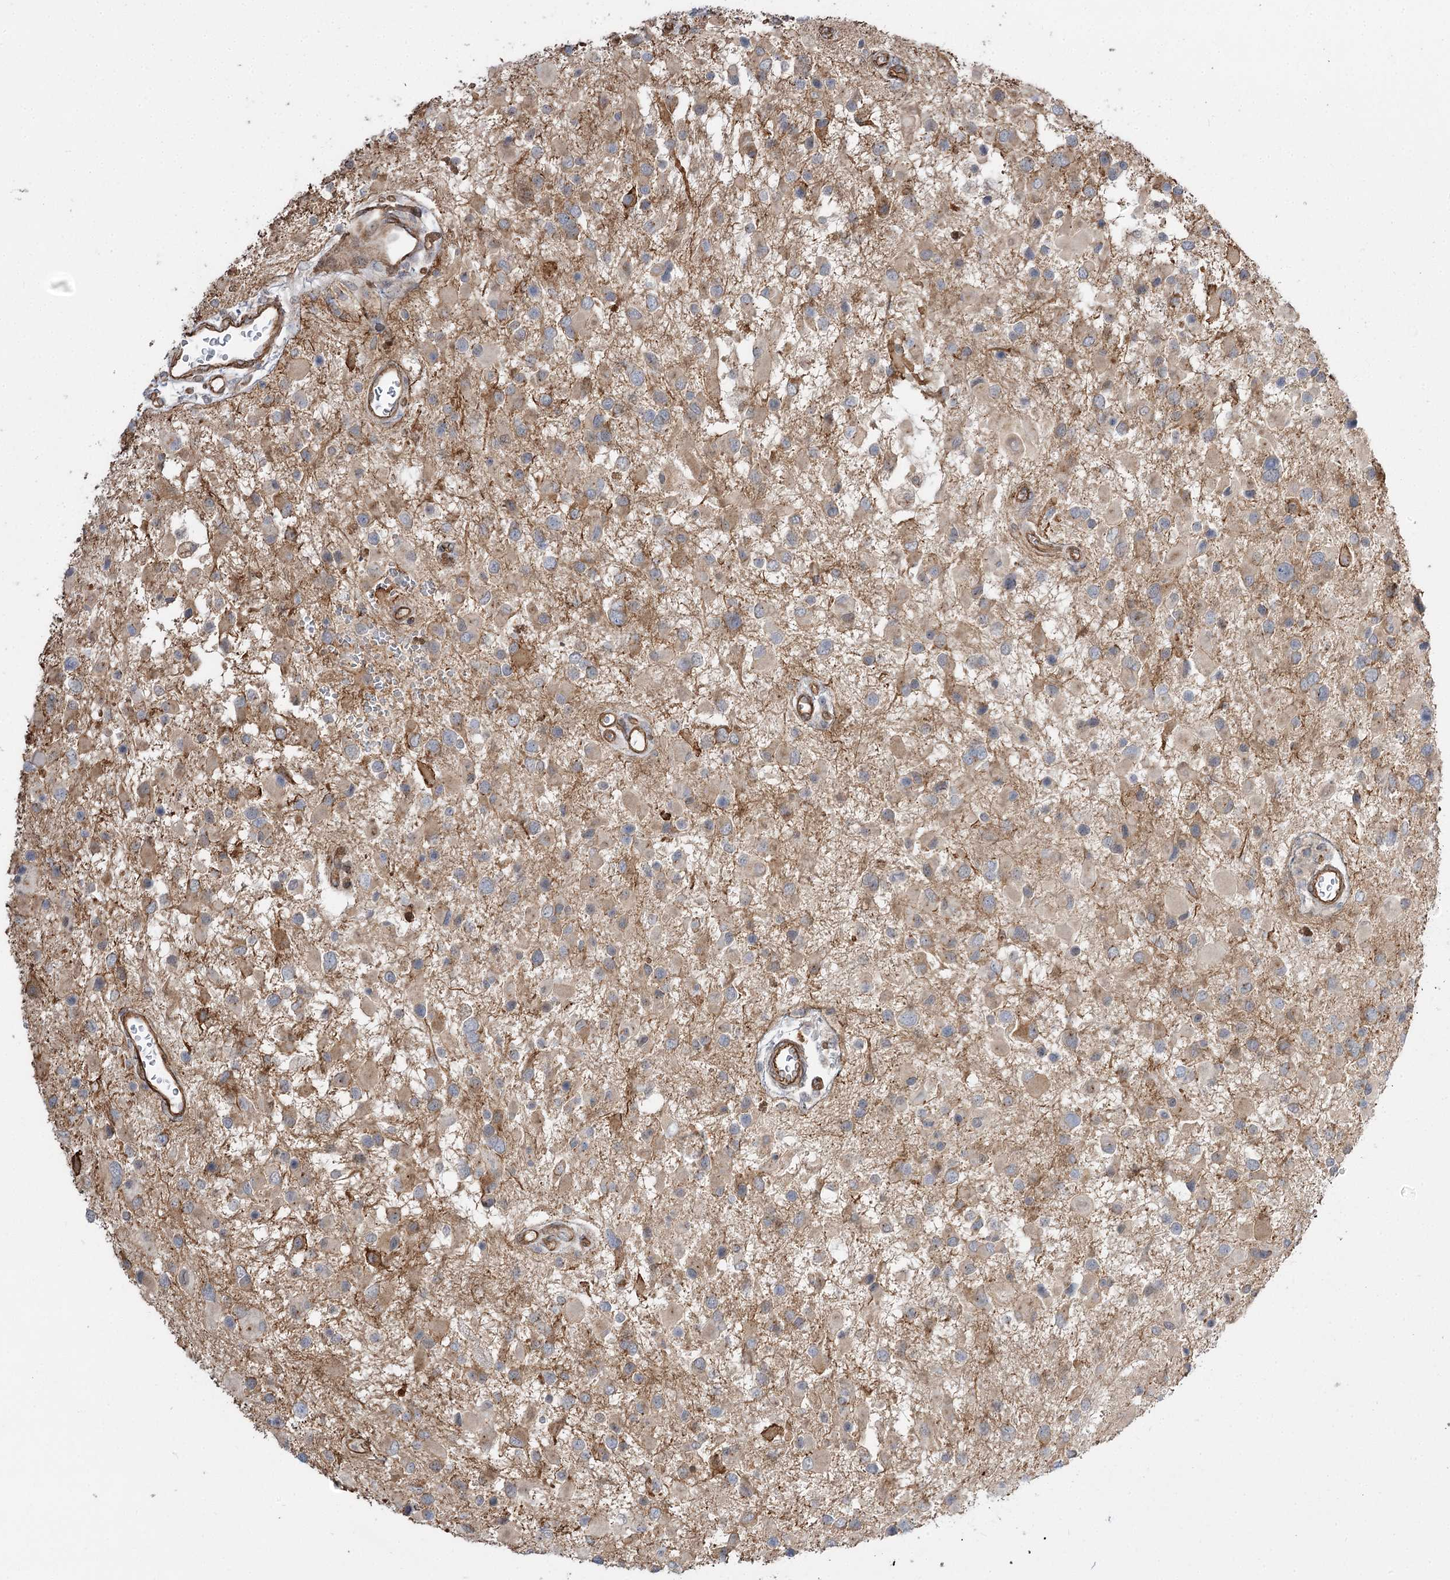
{"staining": {"intensity": "weak", "quantity": "<25%", "location": "cytoplasmic/membranous"}, "tissue": "glioma", "cell_type": "Tumor cells", "image_type": "cancer", "snomed": [{"axis": "morphology", "description": "Glioma, malignant, High grade"}, {"axis": "topography", "description": "Brain"}], "caption": "Immunohistochemistry micrograph of neoplastic tissue: malignant glioma (high-grade) stained with DAB displays no significant protein positivity in tumor cells.", "gene": "SH3BP5L", "patient": {"sex": "male", "age": 53}}